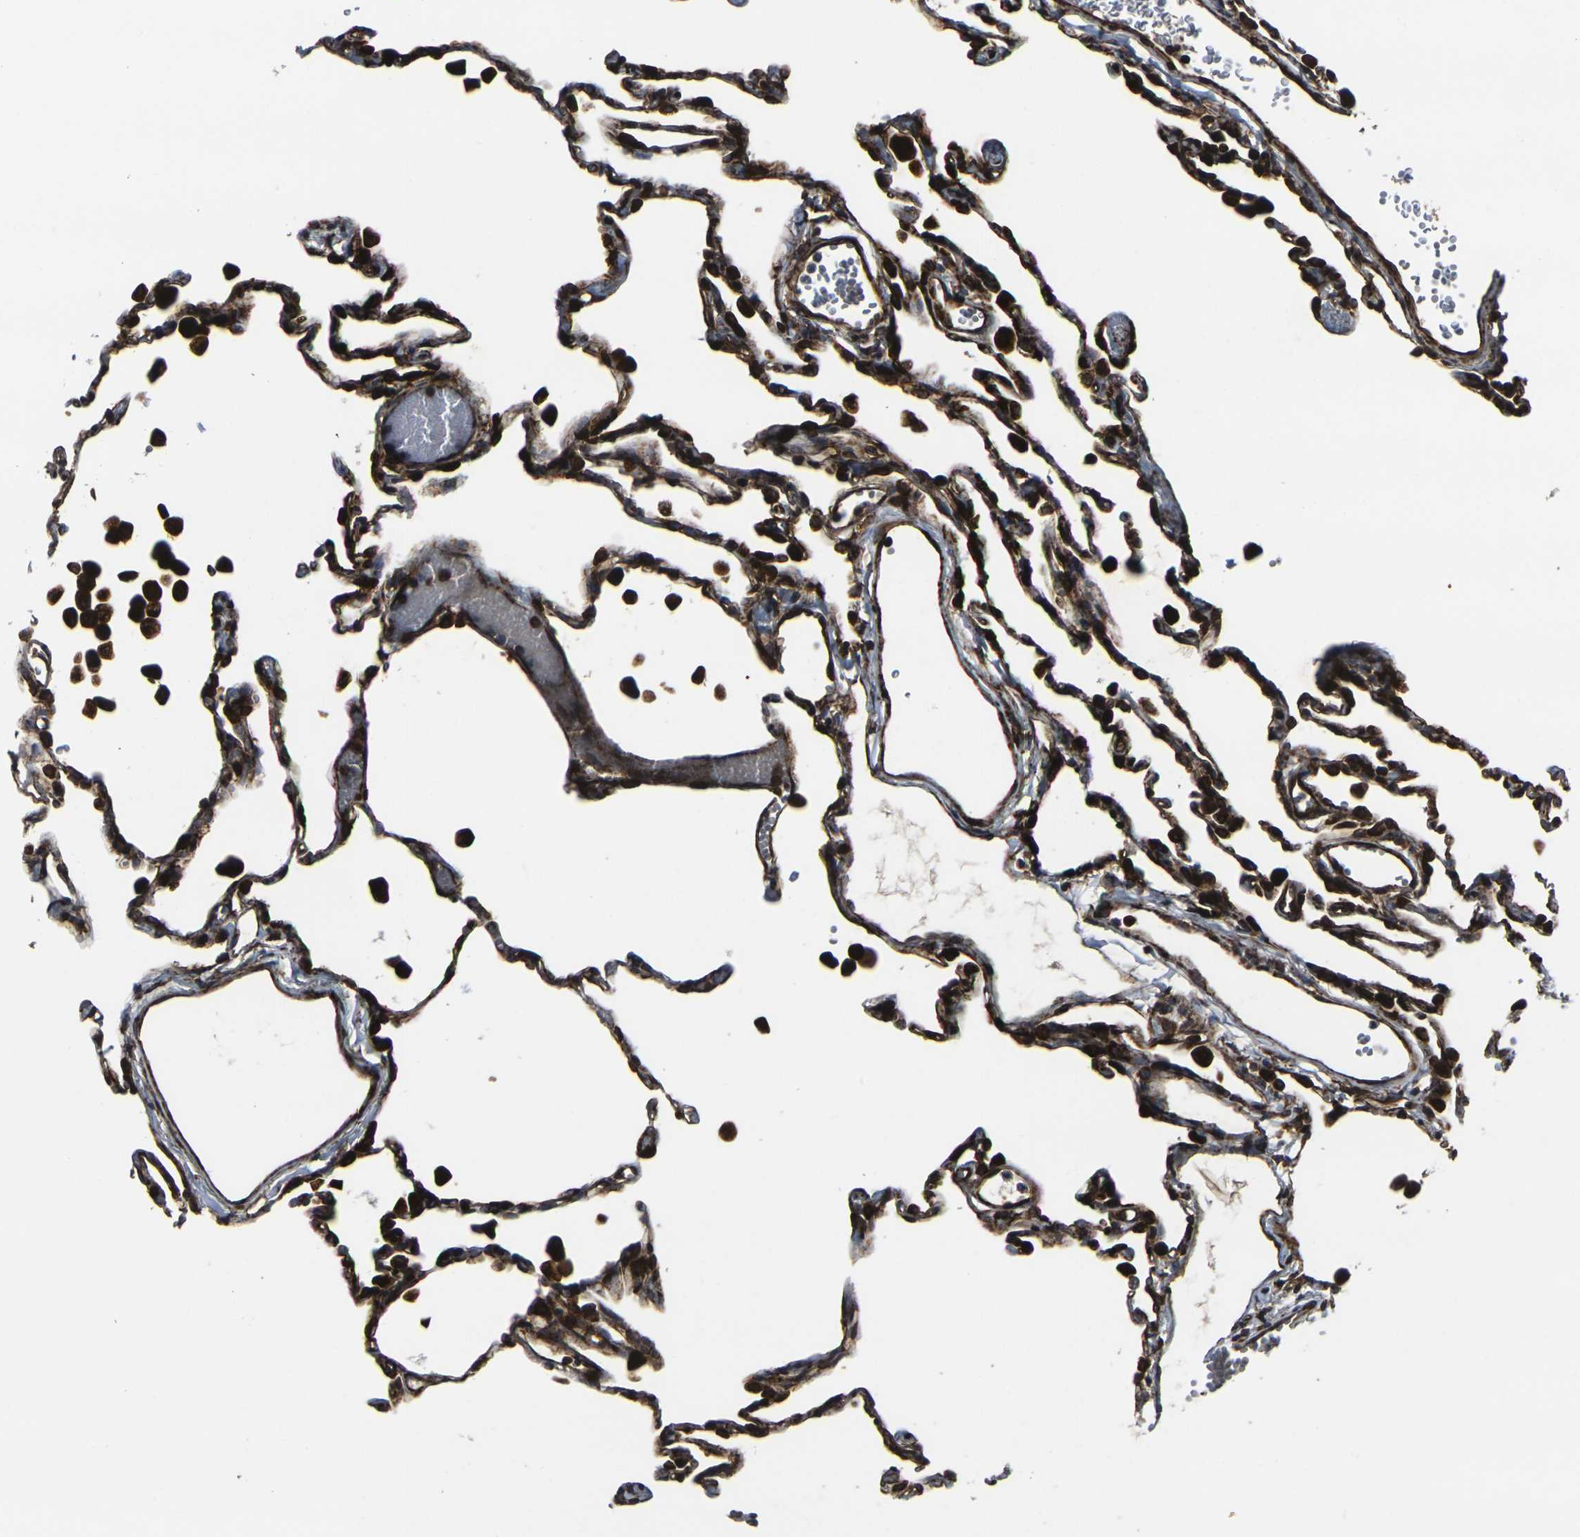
{"staining": {"intensity": "strong", "quantity": ">75%", "location": "cytoplasmic/membranous"}, "tissue": "lung", "cell_type": "Alveolar cells", "image_type": "normal", "snomed": [{"axis": "morphology", "description": "Normal tissue, NOS"}, {"axis": "topography", "description": "Lung"}], "caption": "This photomicrograph shows immunohistochemistry staining of benign human lung, with high strong cytoplasmic/membranous positivity in approximately >75% of alveolar cells.", "gene": "MARCHF2", "patient": {"sex": "female", "age": 49}}